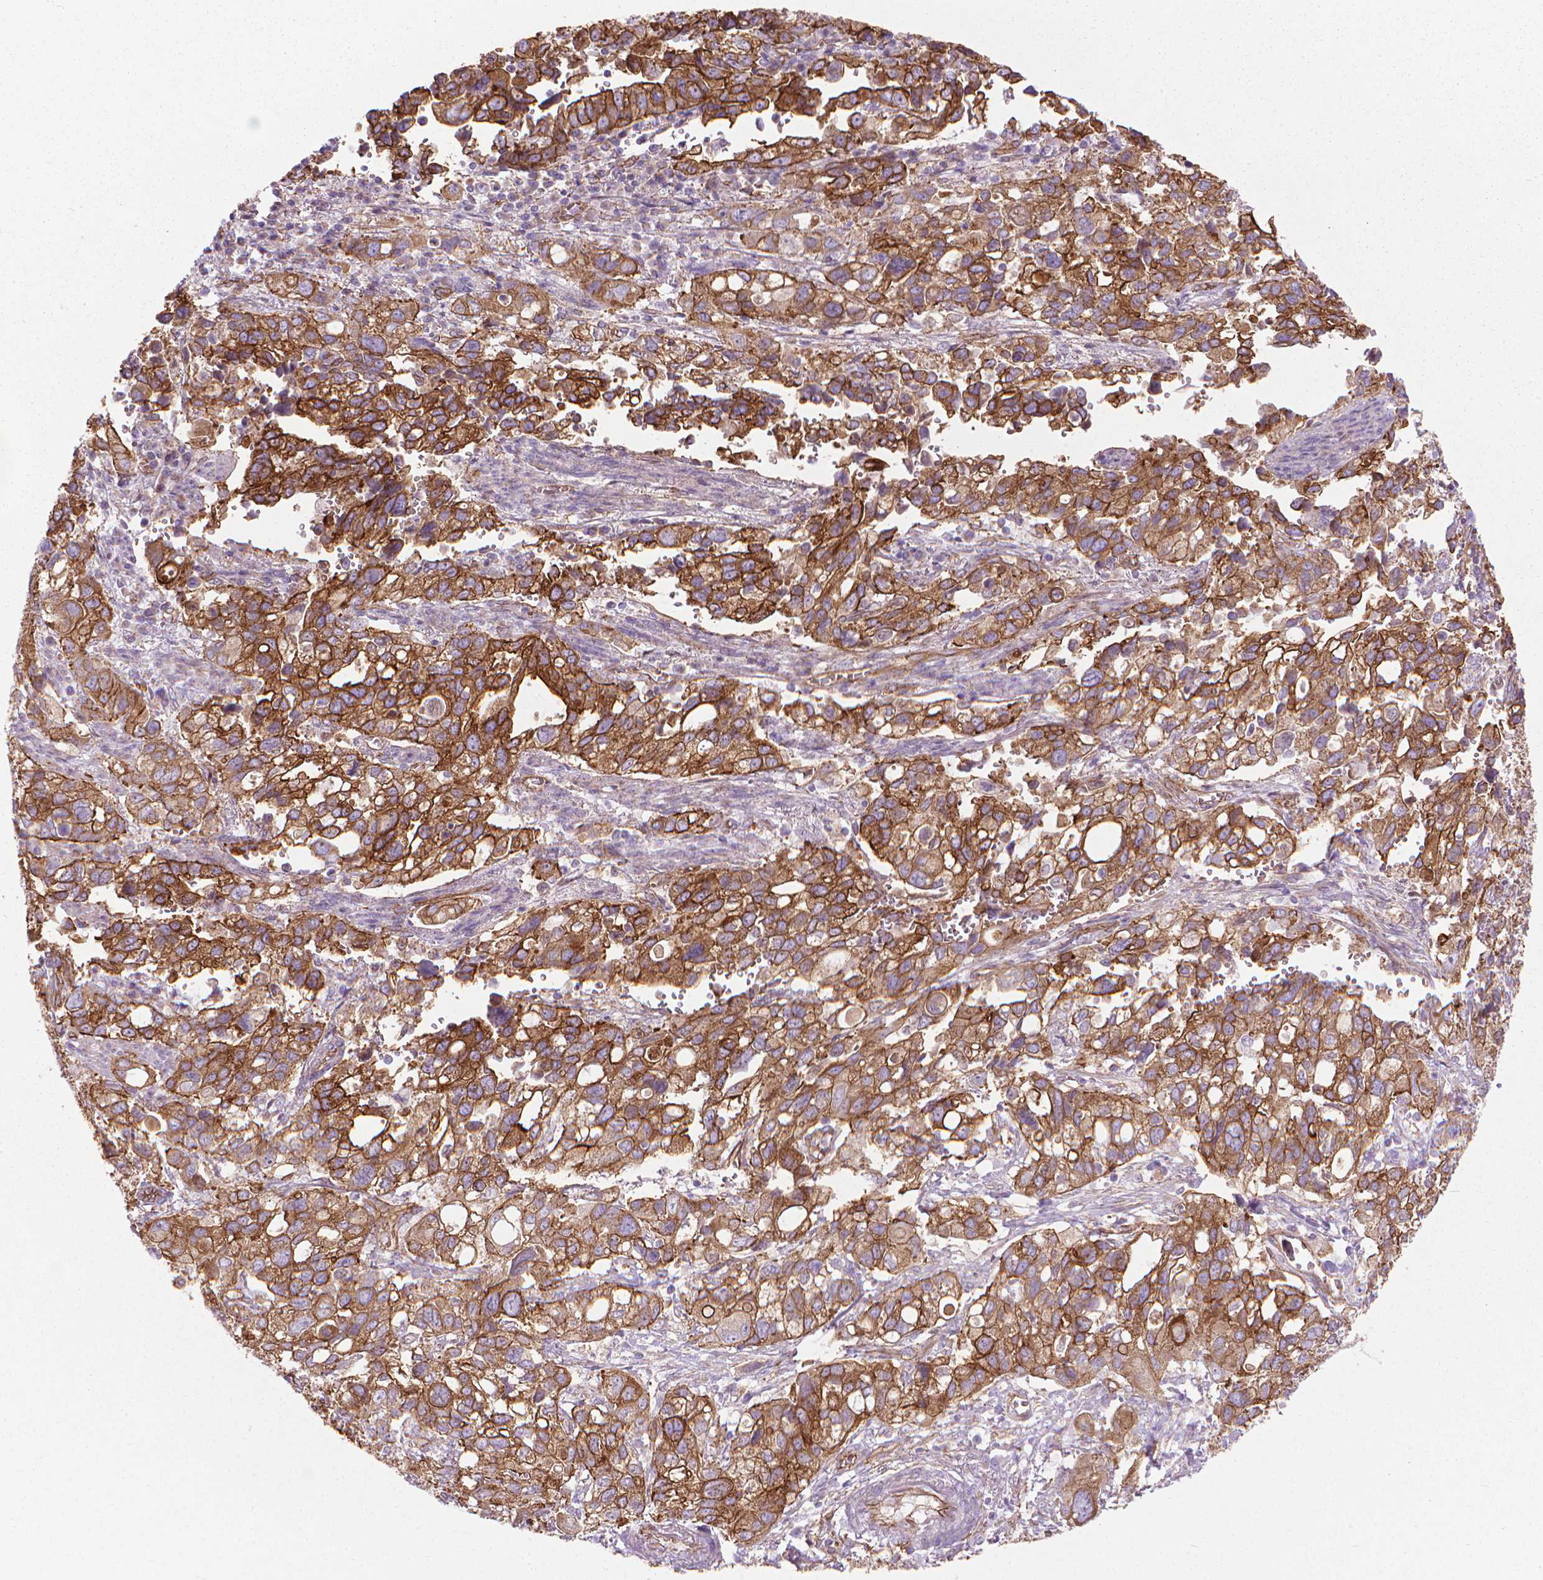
{"staining": {"intensity": "strong", "quantity": ">75%", "location": "cytoplasmic/membranous"}, "tissue": "stomach cancer", "cell_type": "Tumor cells", "image_type": "cancer", "snomed": [{"axis": "morphology", "description": "Adenocarcinoma, NOS"}, {"axis": "topography", "description": "Stomach, upper"}], "caption": "Human stomach cancer (adenocarcinoma) stained with a brown dye displays strong cytoplasmic/membranous positive expression in approximately >75% of tumor cells.", "gene": "TENT5A", "patient": {"sex": "female", "age": 81}}